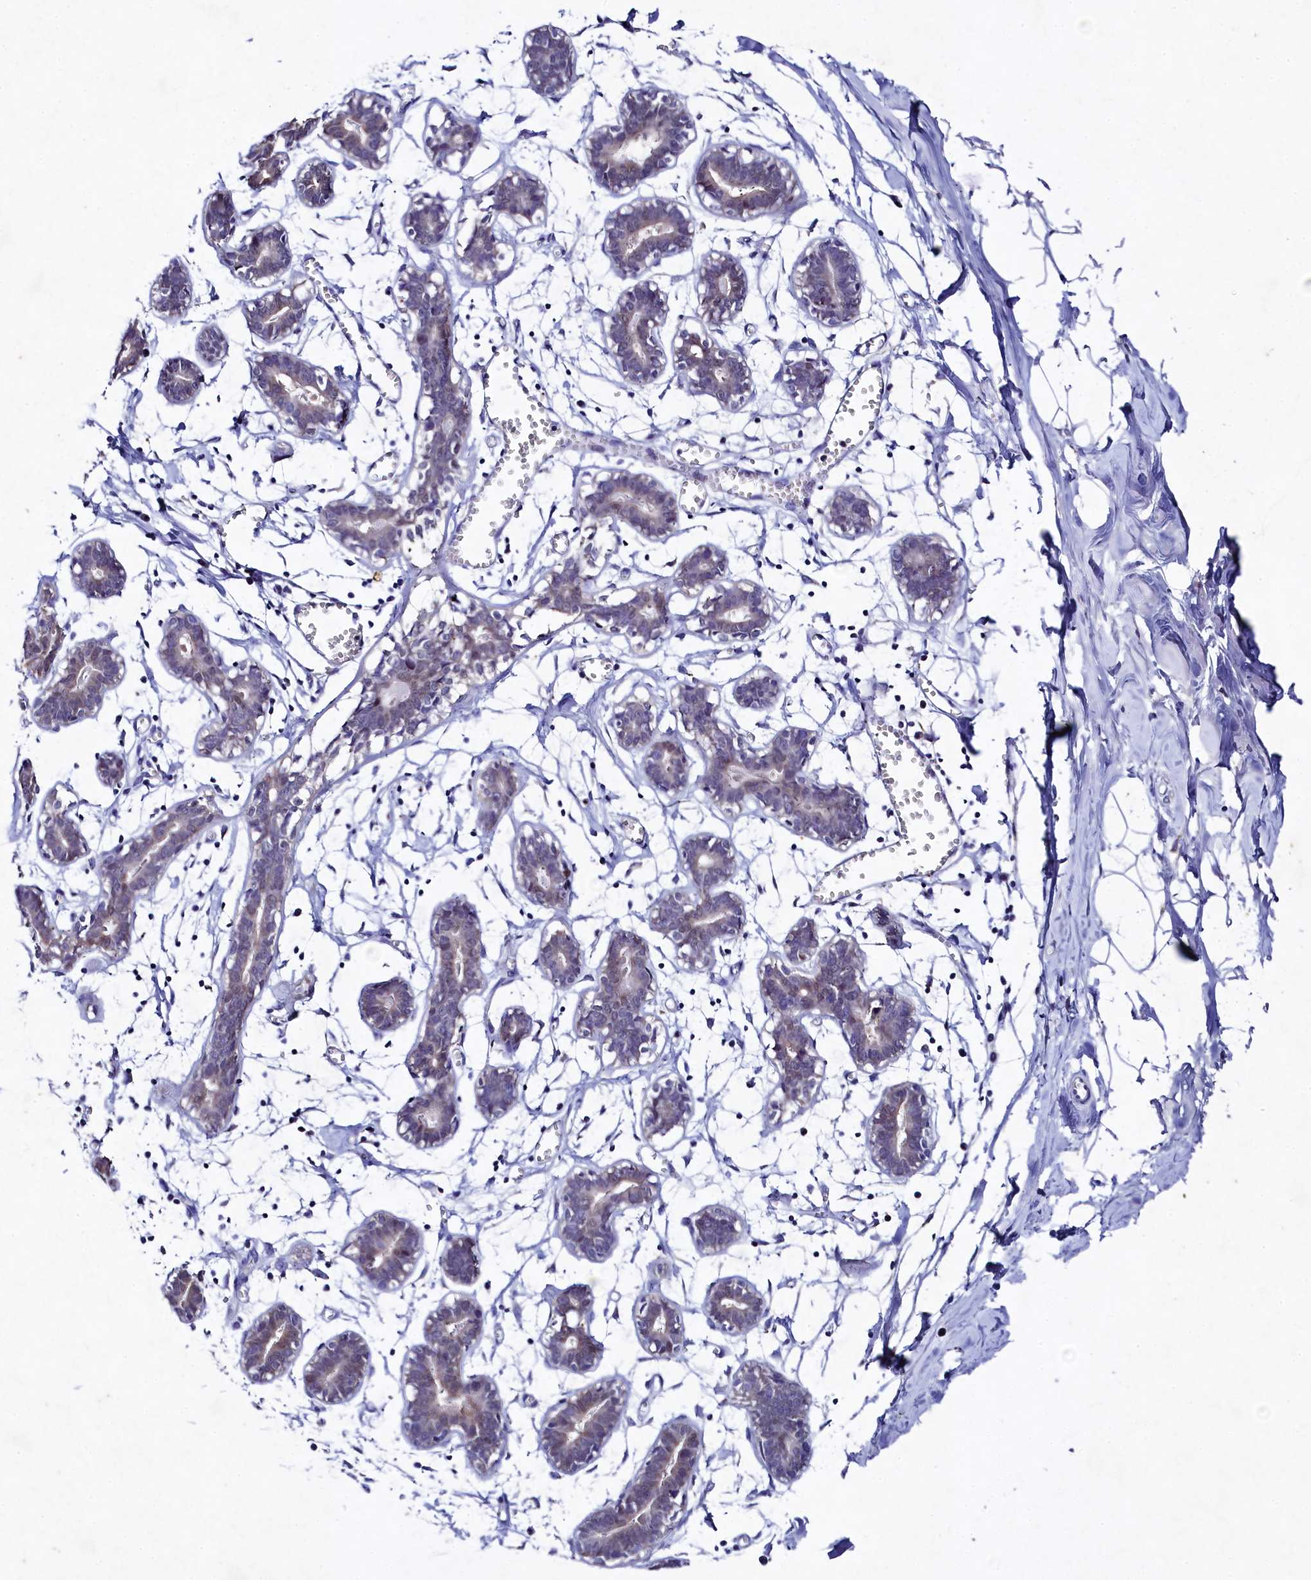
{"staining": {"intensity": "negative", "quantity": "none", "location": "none"}, "tissue": "breast", "cell_type": "Adipocytes", "image_type": "normal", "snomed": [{"axis": "morphology", "description": "Normal tissue, NOS"}, {"axis": "topography", "description": "Breast"}], "caption": "Benign breast was stained to show a protein in brown. There is no significant positivity in adipocytes.", "gene": "TGDS", "patient": {"sex": "female", "age": 27}}